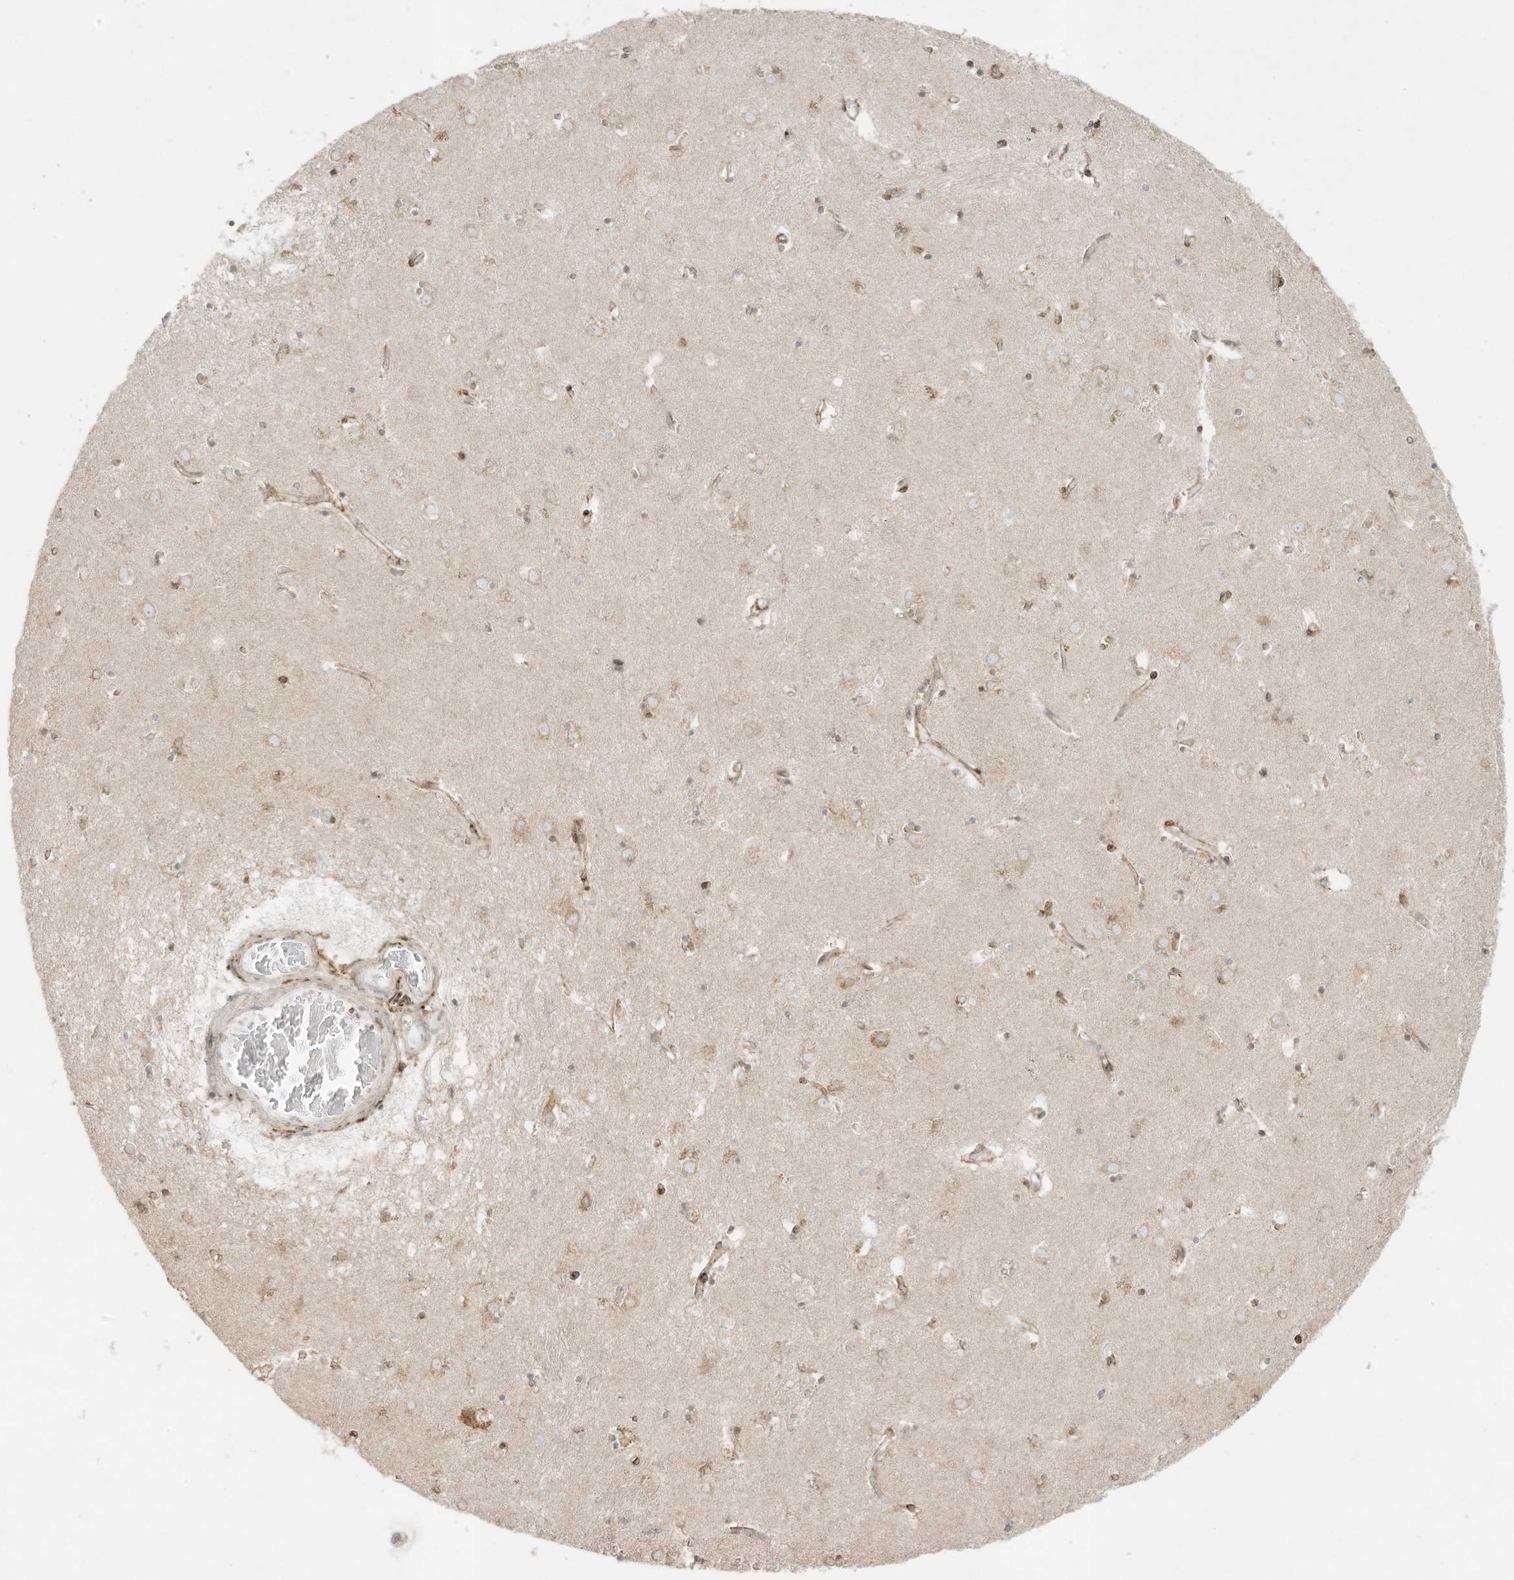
{"staining": {"intensity": "negative", "quantity": "none", "location": "none"}, "tissue": "caudate", "cell_type": "Glial cells", "image_type": "normal", "snomed": [{"axis": "morphology", "description": "Normal tissue, NOS"}, {"axis": "topography", "description": "Lateral ventricle wall"}], "caption": "There is no significant staining in glial cells of caudate. (Stains: DAB (3,3'-diaminobenzidine) immunohistochemistry (IHC) with hematoxylin counter stain, Microscopy: brightfield microscopy at high magnification).", "gene": "PTK6", "patient": {"sex": "male", "age": 70}}